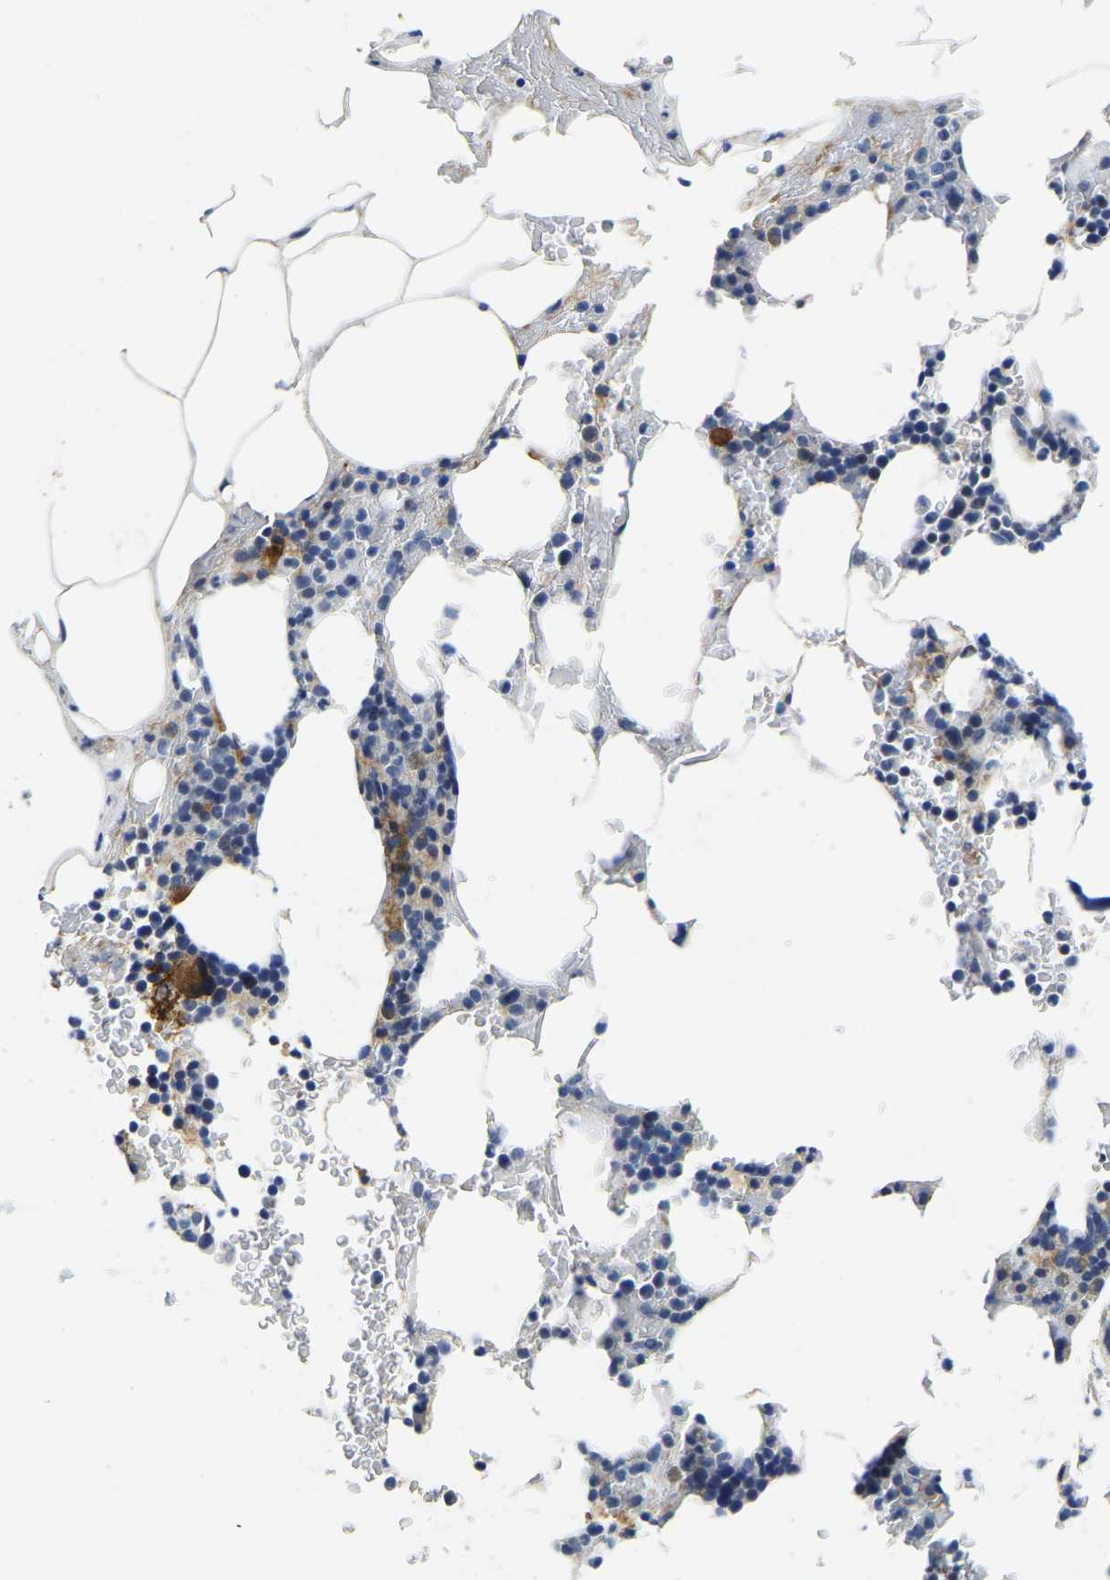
{"staining": {"intensity": "moderate", "quantity": "<25%", "location": "cytoplasmic/membranous"}, "tissue": "bone marrow", "cell_type": "Hematopoietic cells", "image_type": "normal", "snomed": [{"axis": "morphology", "description": "Normal tissue, NOS"}, {"axis": "topography", "description": "Bone marrow"}], "caption": "Moderate cytoplasmic/membranous positivity is seen in approximately <25% of hematopoietic cells in normal bone marrow.", "gene": "ITGA2", "patient": {"sex": "female", "age": 66}}